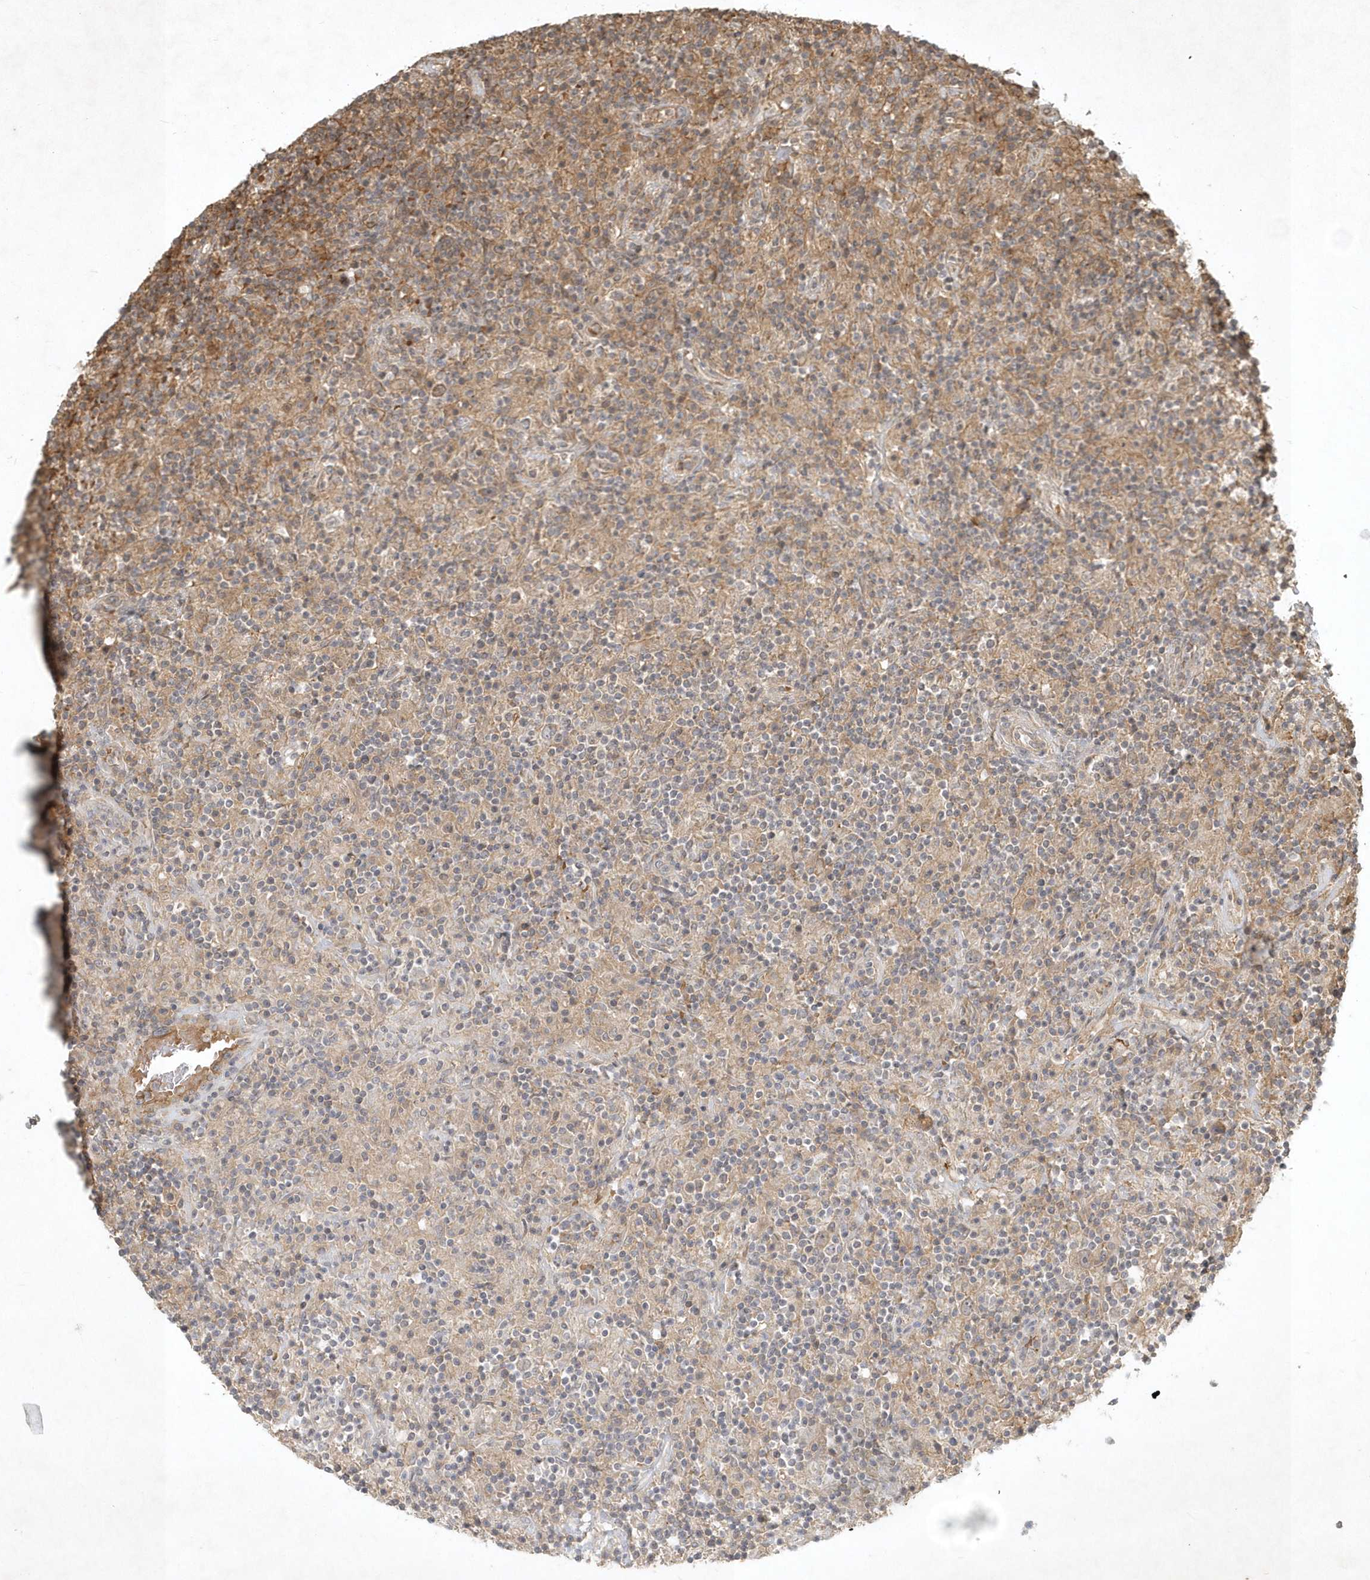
{"staining": {"intensity": "weak", "quantity": "<25%", "location": "cytoplasmic/membranous"}, "tissue": "lymphoma", "cell_type": "Tumor cells", "image_type": "cancer", "snomed": [{"axis": "morphology", "description": "Hodgkin's disease, NOS"}, {"axis": "topography", "description": "Lymph node"}], "caption": "This micrograph is of lymphoma stained with immunohistochemistry to label a protein in brown with the nuclei are counter-stained blue. There is no expression in tumor cells.", "gene": "TNFAIP6", "patient": {"sex": "male", "age": 70}}